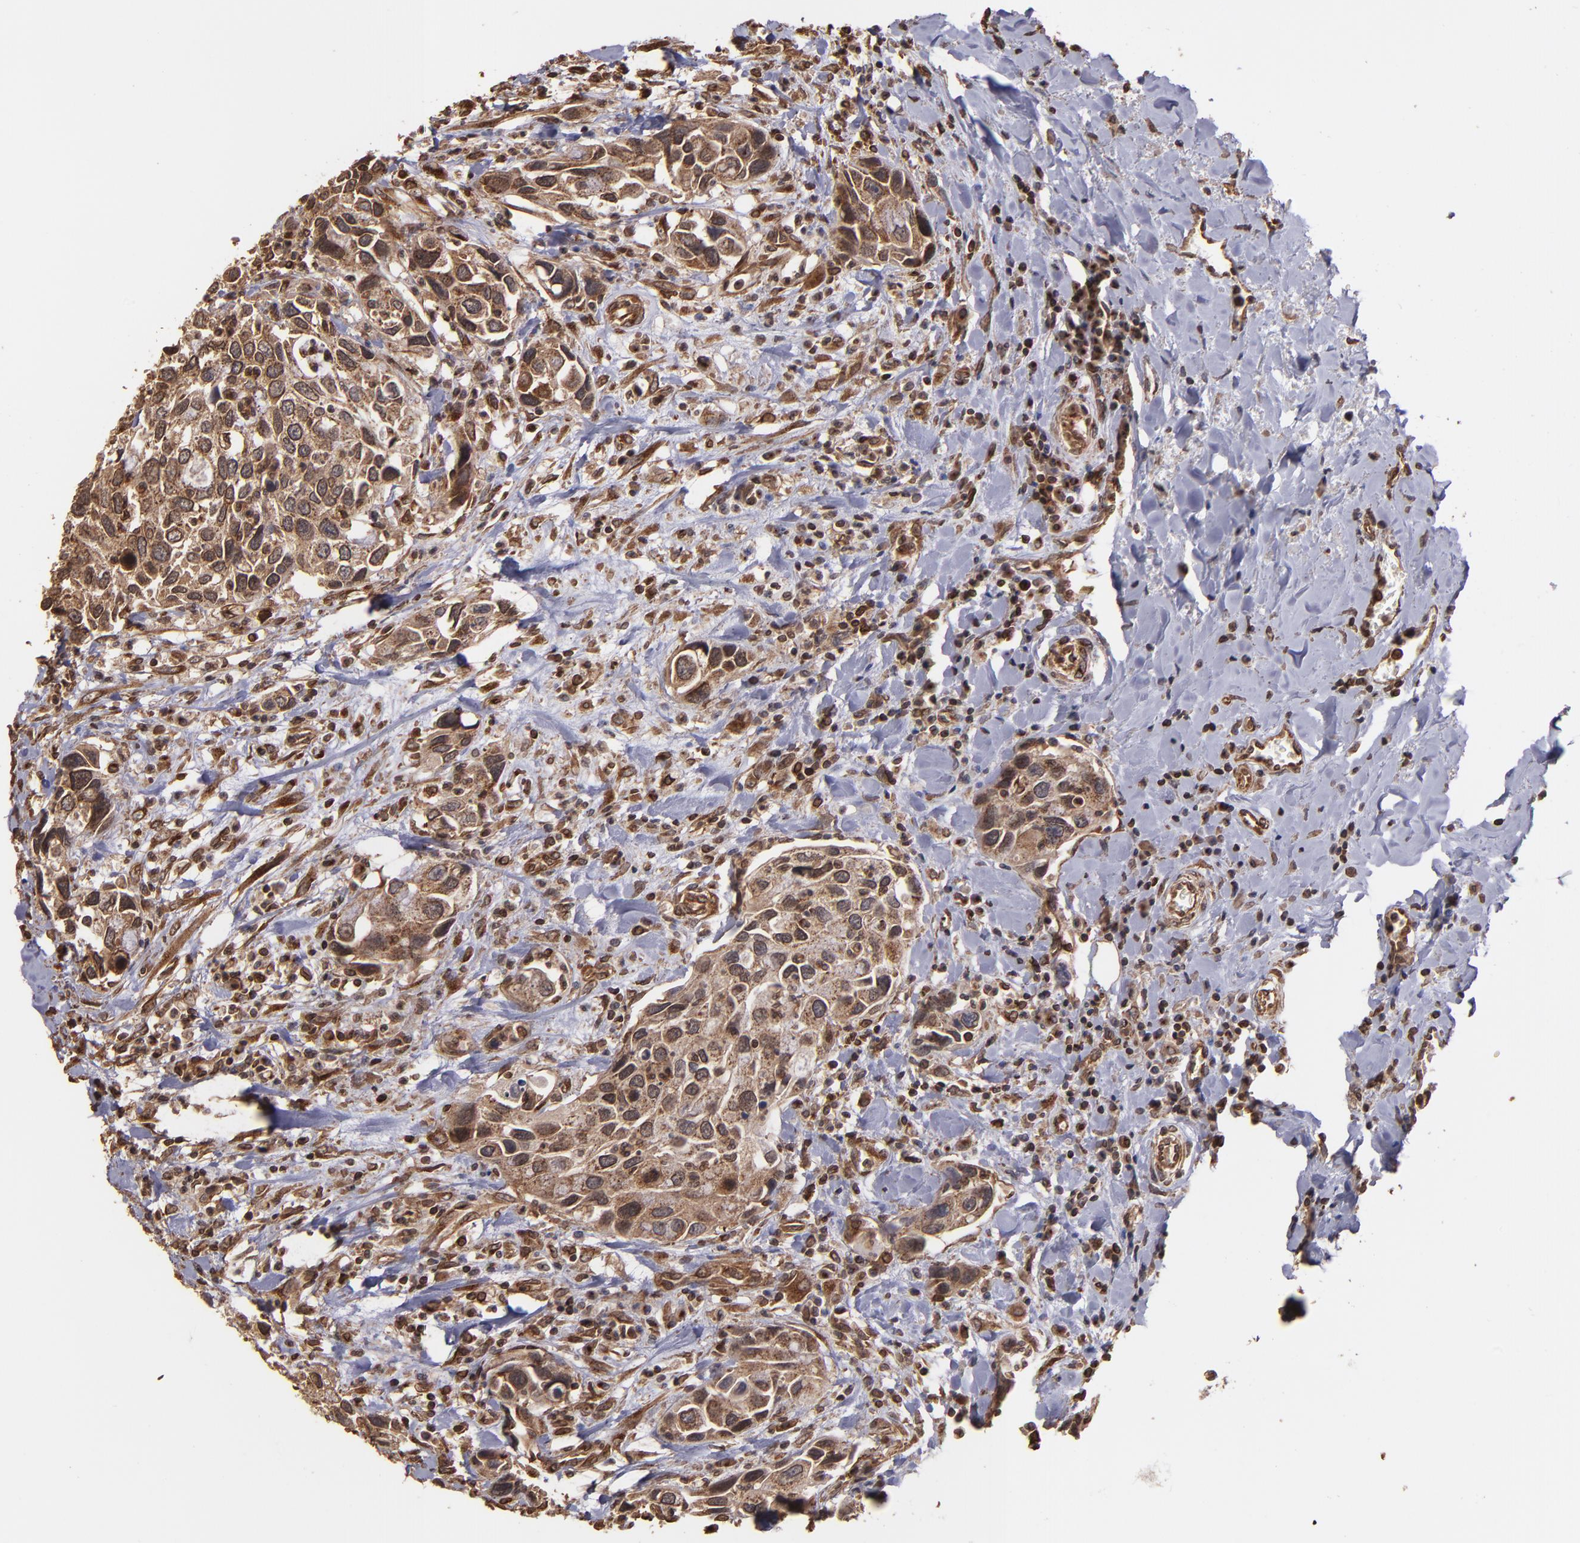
{"staining": {"intensity": "strong", "quantity": ">75%", "location": "cytoplasmic/membranous"}, "tissue": "urothelial cancer", "cell_type": "Tumor cells", "image_type": "cancer", "snomed": [{"axis": "morphology", "description": "Urothelial carcinoma, High grade"}, {"axis": "topography", "description": "Urinary bladder"}], "caption": "Protein expression by immunohistochemistry (IHC) displays strong cytoplasmic/membranous positivity in approximately >75% of tumor cells in urothelial cancer.", "gene": "TRIP11", "patient": {"sex": "male", "age": 66}}